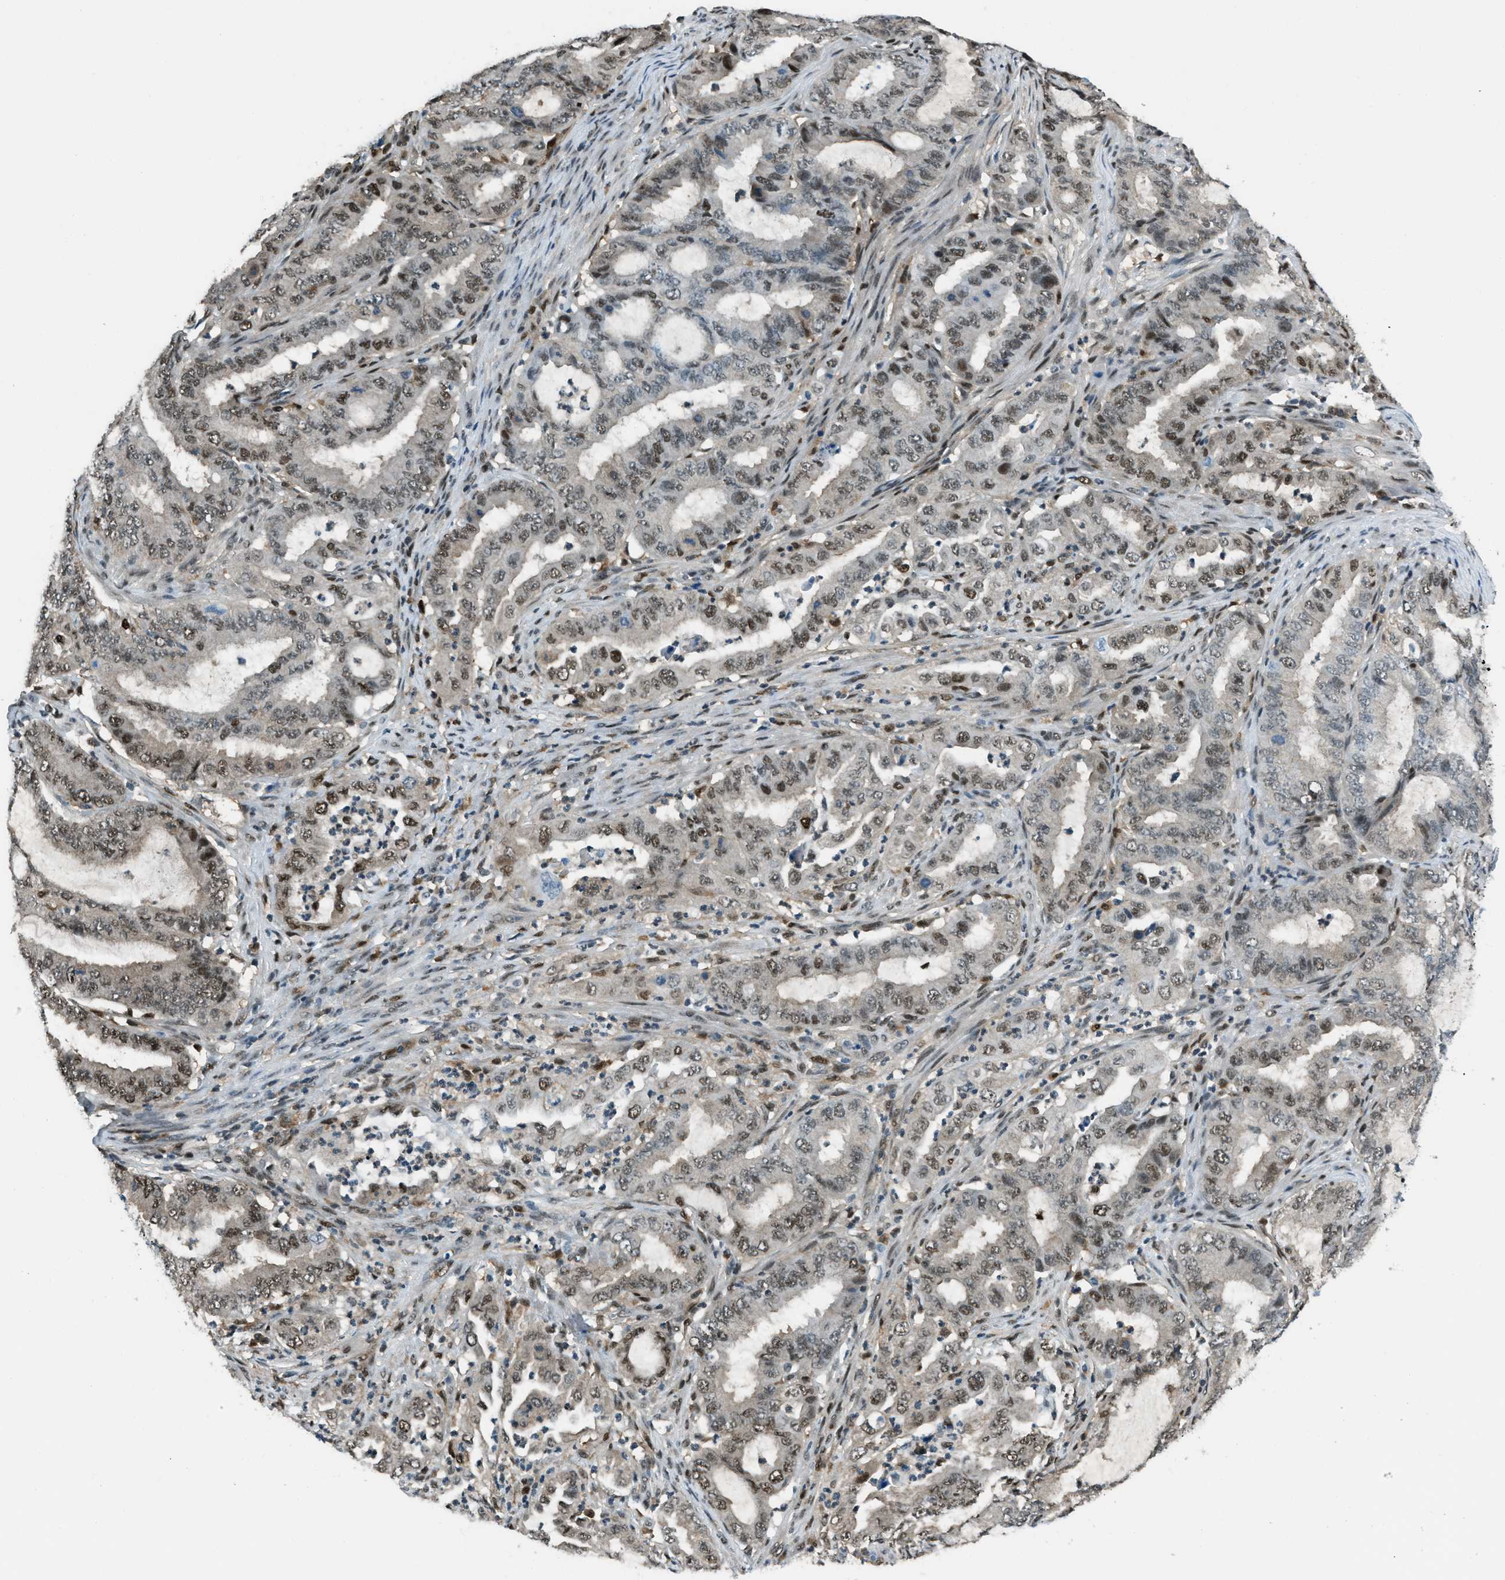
{"staining": {"intensity": "moderate", "quantity": ">75%", "location": "nuclear"}, "tissue": "endometrial cancer", "cell_type": "Tumor cells", "image_type": "cancer", "snomed": [{"axis": "morphology", "description": "Adenocarcinoma, NOS"}, {"axis": "topography", "description": "Endometrium"}], "caption": "High-magnification brightfield microscopy of endometrial cancer stained with DAB (brown) and counterstained with hematoxylin (blue). tumor cells exhibit moderate nuclear expression is seen in about>75% of cells. (Stains: DAB in brown, nuclei in blue, Microscopy: brightfield microscopy at high magnification).", "gene": "OGFR", "patient": {"sex": "female", "age": 70}}